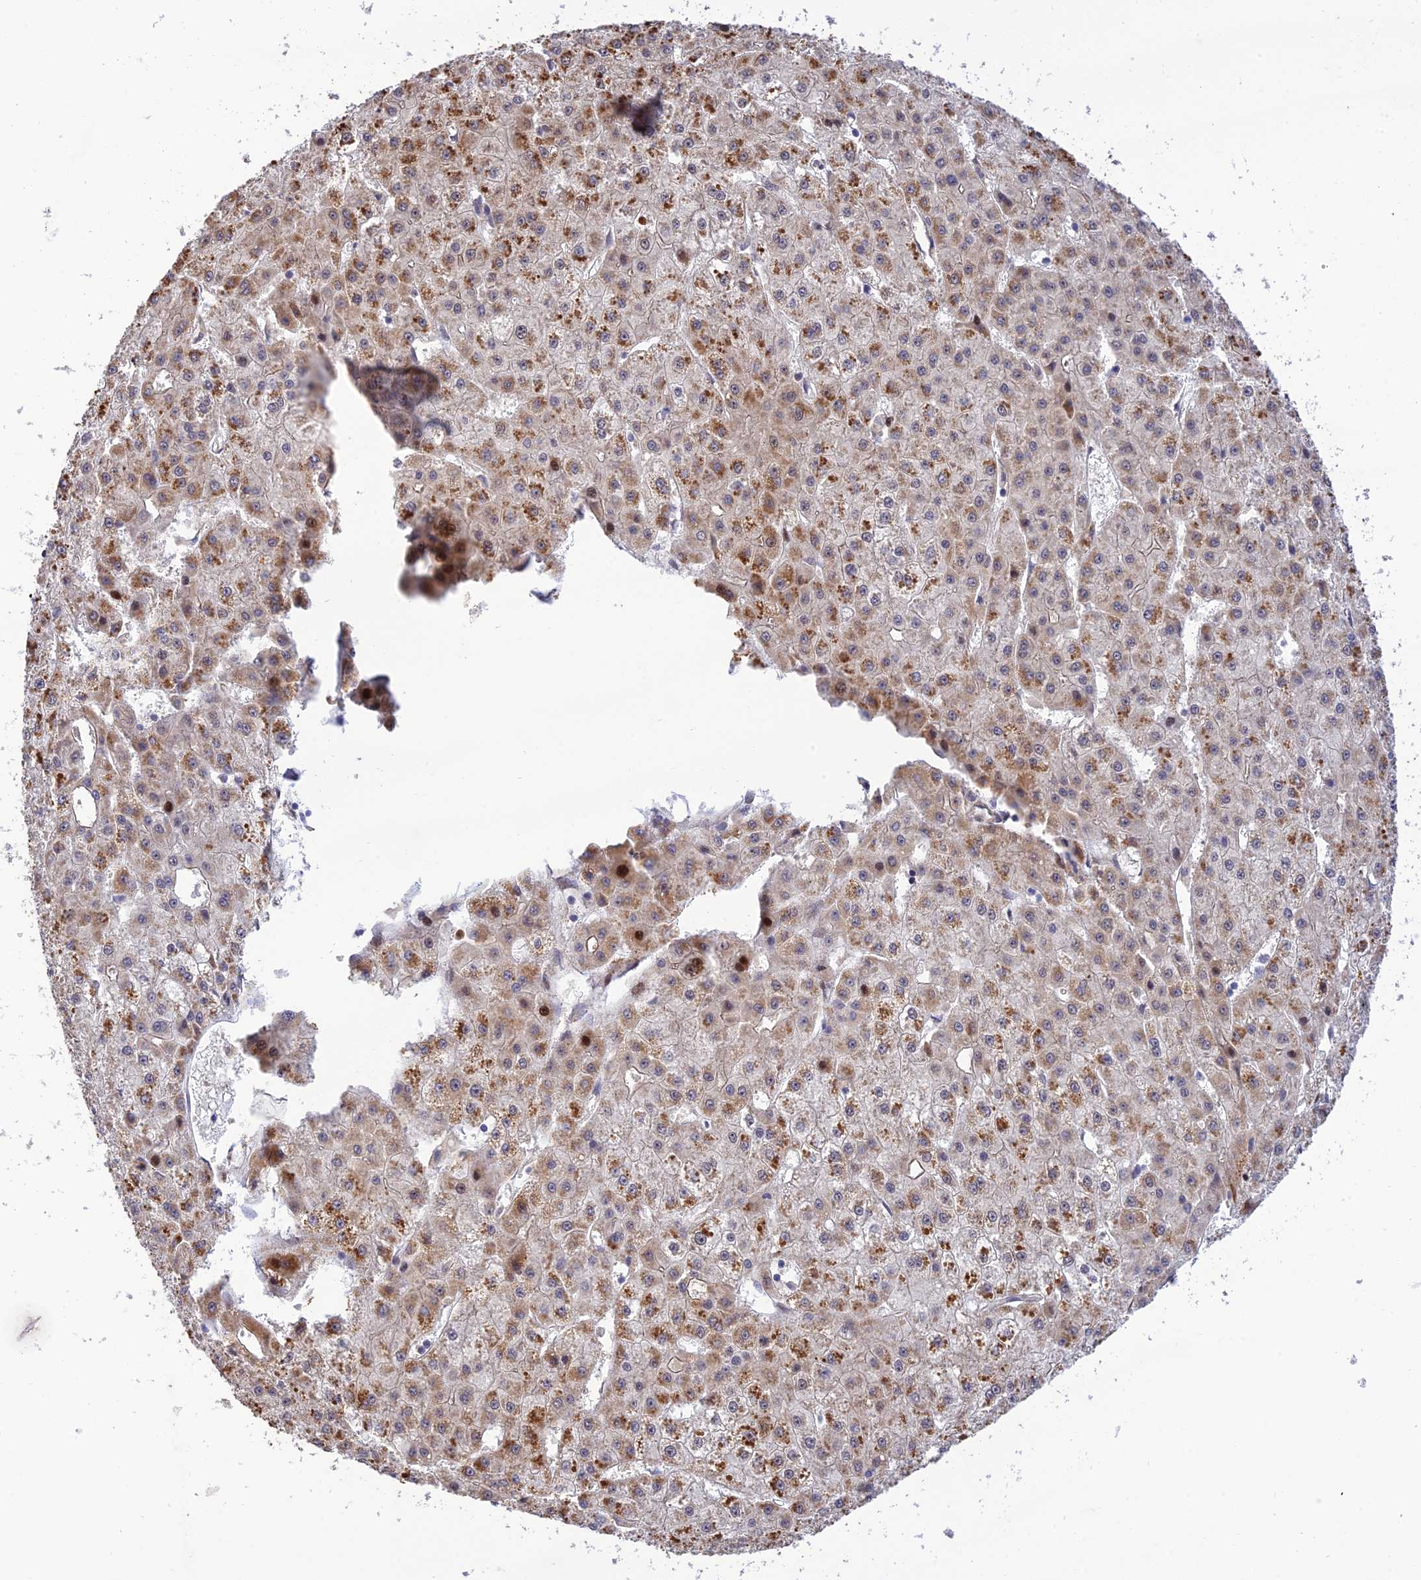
{"staining": {"intensity": "moderate", "quantity": "25%-75%", "location": "cytoplasmic/membranous,nuclear"}, "tissue": "liver cancer", "cell_type": "Tumor cells", "image_type": "cancer", "snomed": [{"axis": "morphology", "description": "Carcinoma, Hepatocellular, NOS"}, {"axis": "topography", "description": "Liver"}], "caption": "Hepatocellular carcinoma (liver) was stained to show a protein in brown. There is medium levels of moderate cytoplasmic/membranous and nuclear expression in about 25%-75% of tumor cells. (brown staining indicates protein expression, while blue staining denotes nuclei).", "gene": "ZNF584", "patient": {"sex": "male", "age": 47}}